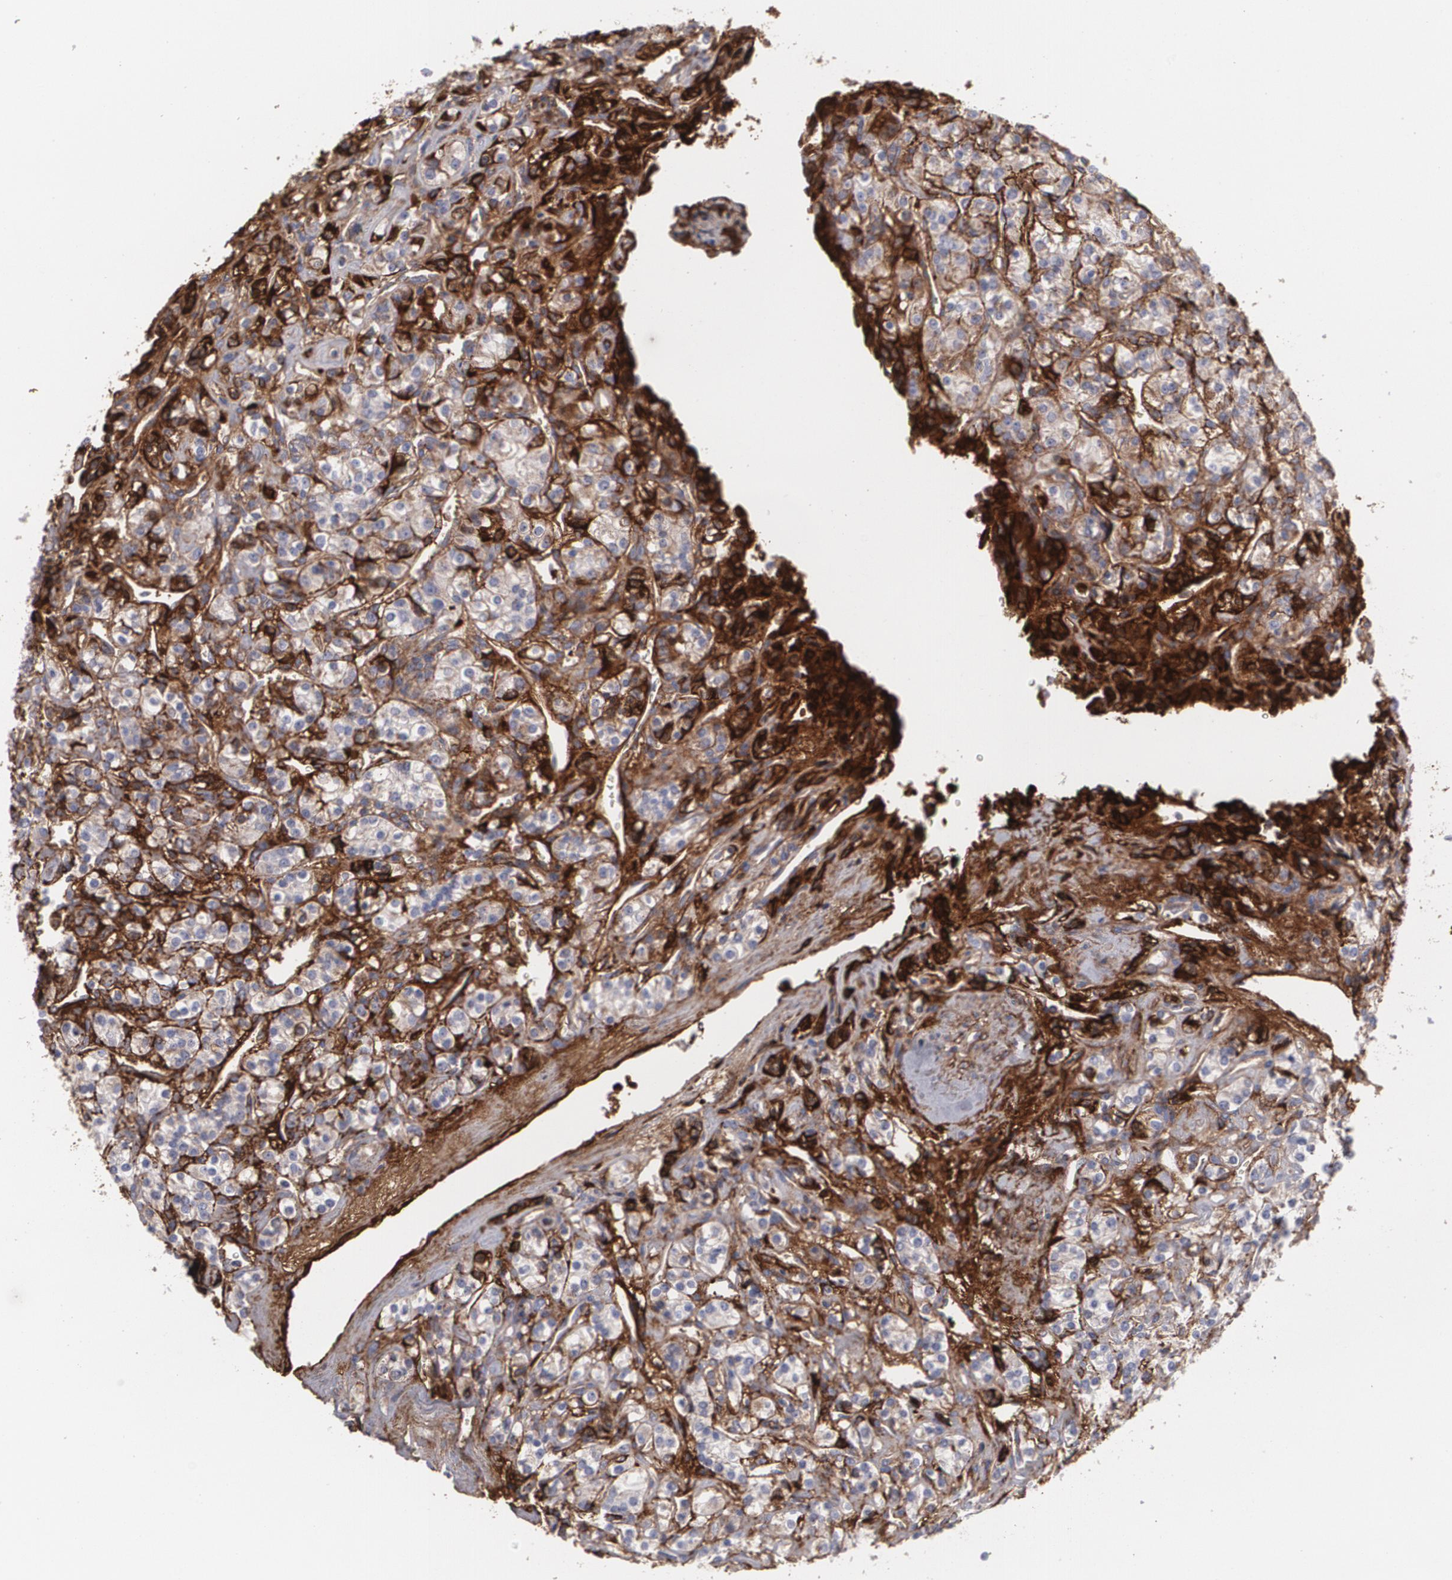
{"staining": {"intensity": "moderate", "quantity": ">75%", "location": "cytoplasmic/membranous"}, "tissue": "renal cancer", "cell_type": "Tumor cells", "image_type": "cancer", "snomed": [{"axis": "morphology", "description": "Carcinoid, malignant, NOS"}, {"axis": "topography", "description": "Kidney"}], "caption": "Renal cancer (carcinoid (malignant)) was stained to show a protein in brown. There is medium levels of moderate cytoplasmic/membranous positivity in approximately >75% of tumor cells. The staining was performed using DAB (3,3'-diaminobenzidine), with brown indicating positive protein expression. Nuclei are stained blue with hematoxylin.", "gene": "FBLN1", "patient": {"sex": "female", "age": 41}}